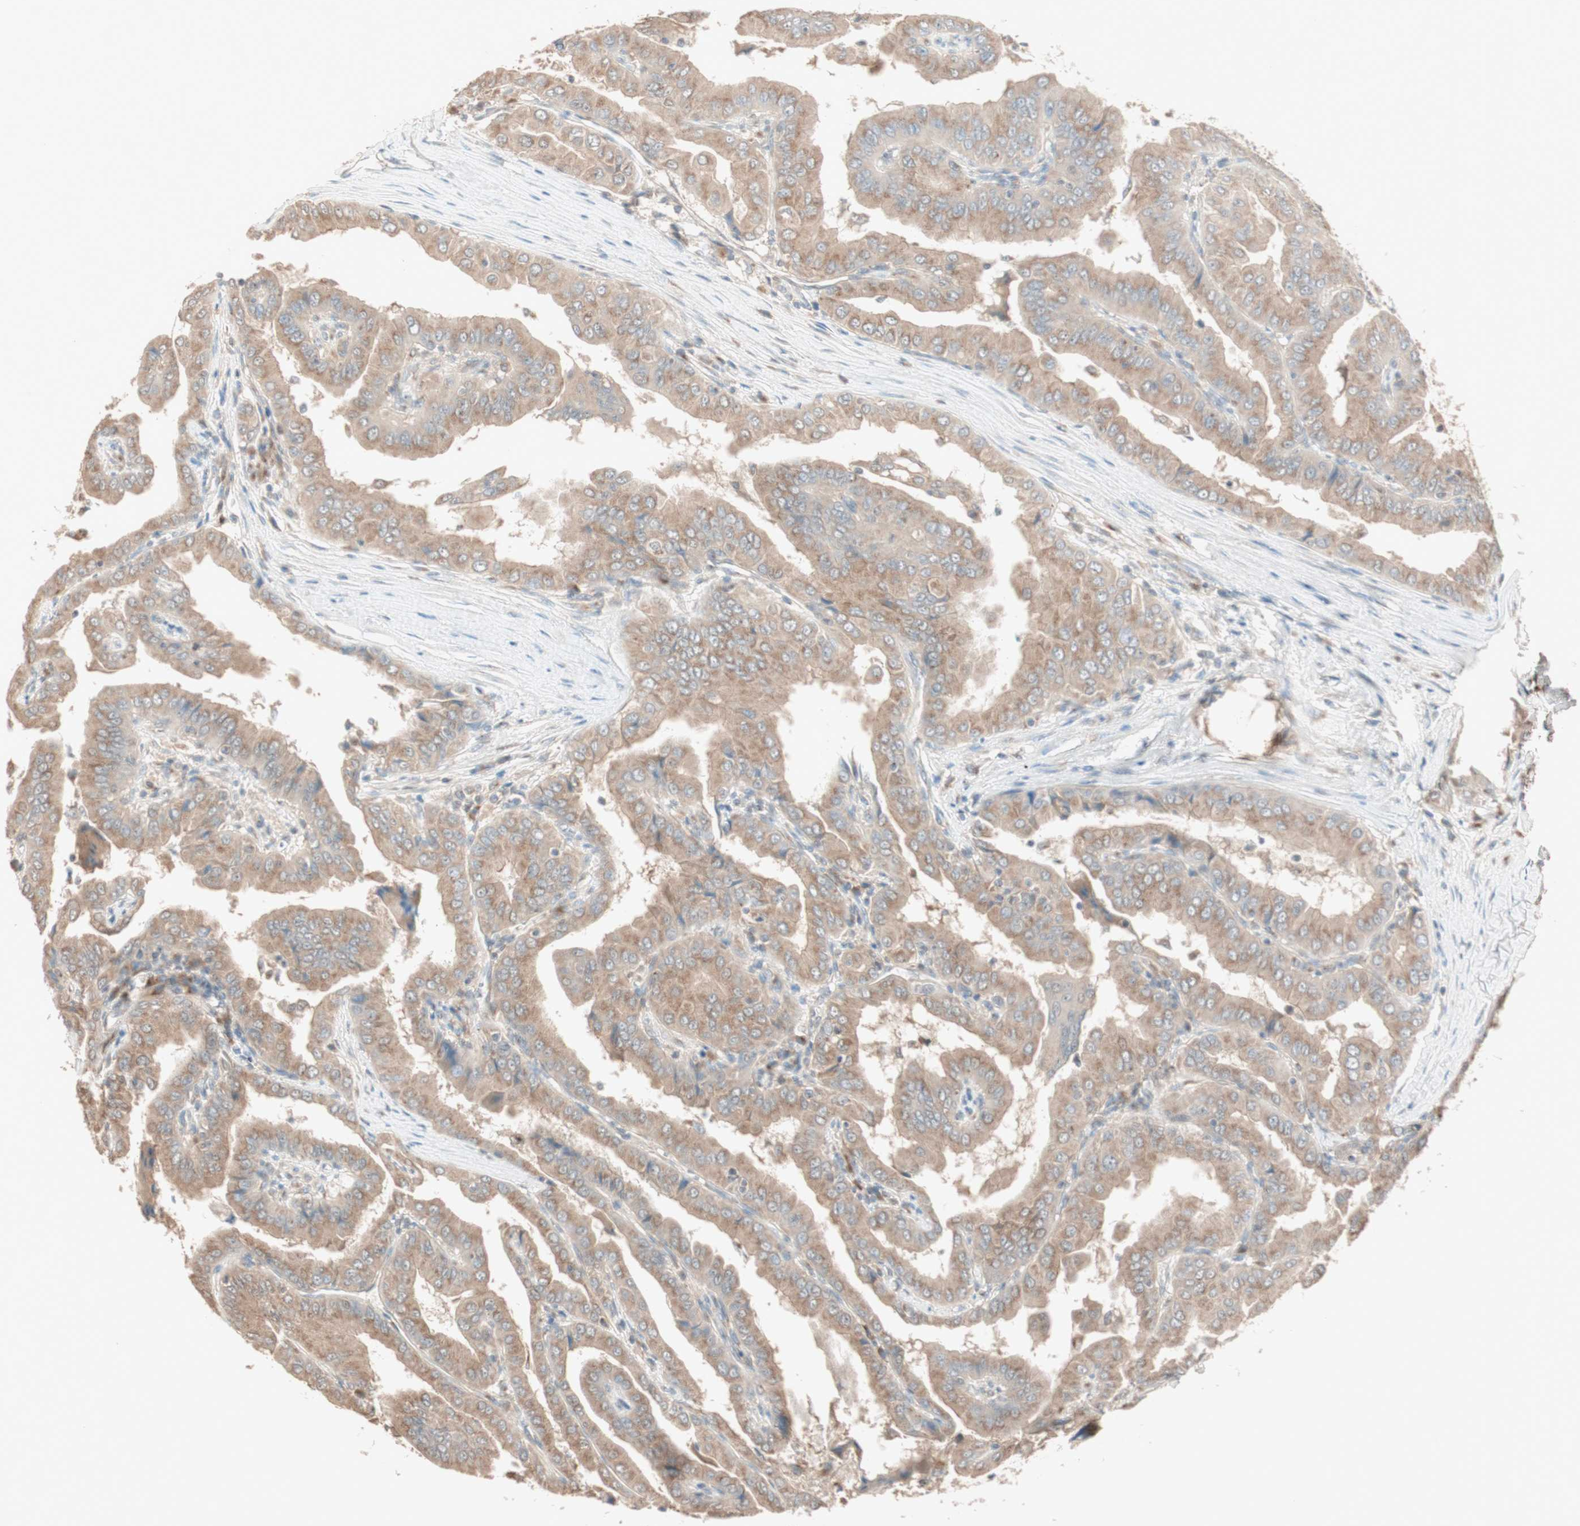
{"staining": {"intensity": "weak", "quantity": ">75%", "location": "cytoplasmic/membranous"}, "tissue": "thyroid cancer", "cell_type": "Tumor cells", "image_type": "cancer", "snomed": [{"axis": "morphology", "description": "Papillary adenocarcinoma, NOS"}, {"axis": "topography", "description": "Thyroid gland"}], "caption": "Thyroid cancer (papillary adenocarcinoma) tissue displays weak cytoplasmic/membranous expression in approximately >75% of tumor cells, visualized by immunohistochemistry.", "gene": "SEC16A", "patient": {"sex": "male", "age": 33}}